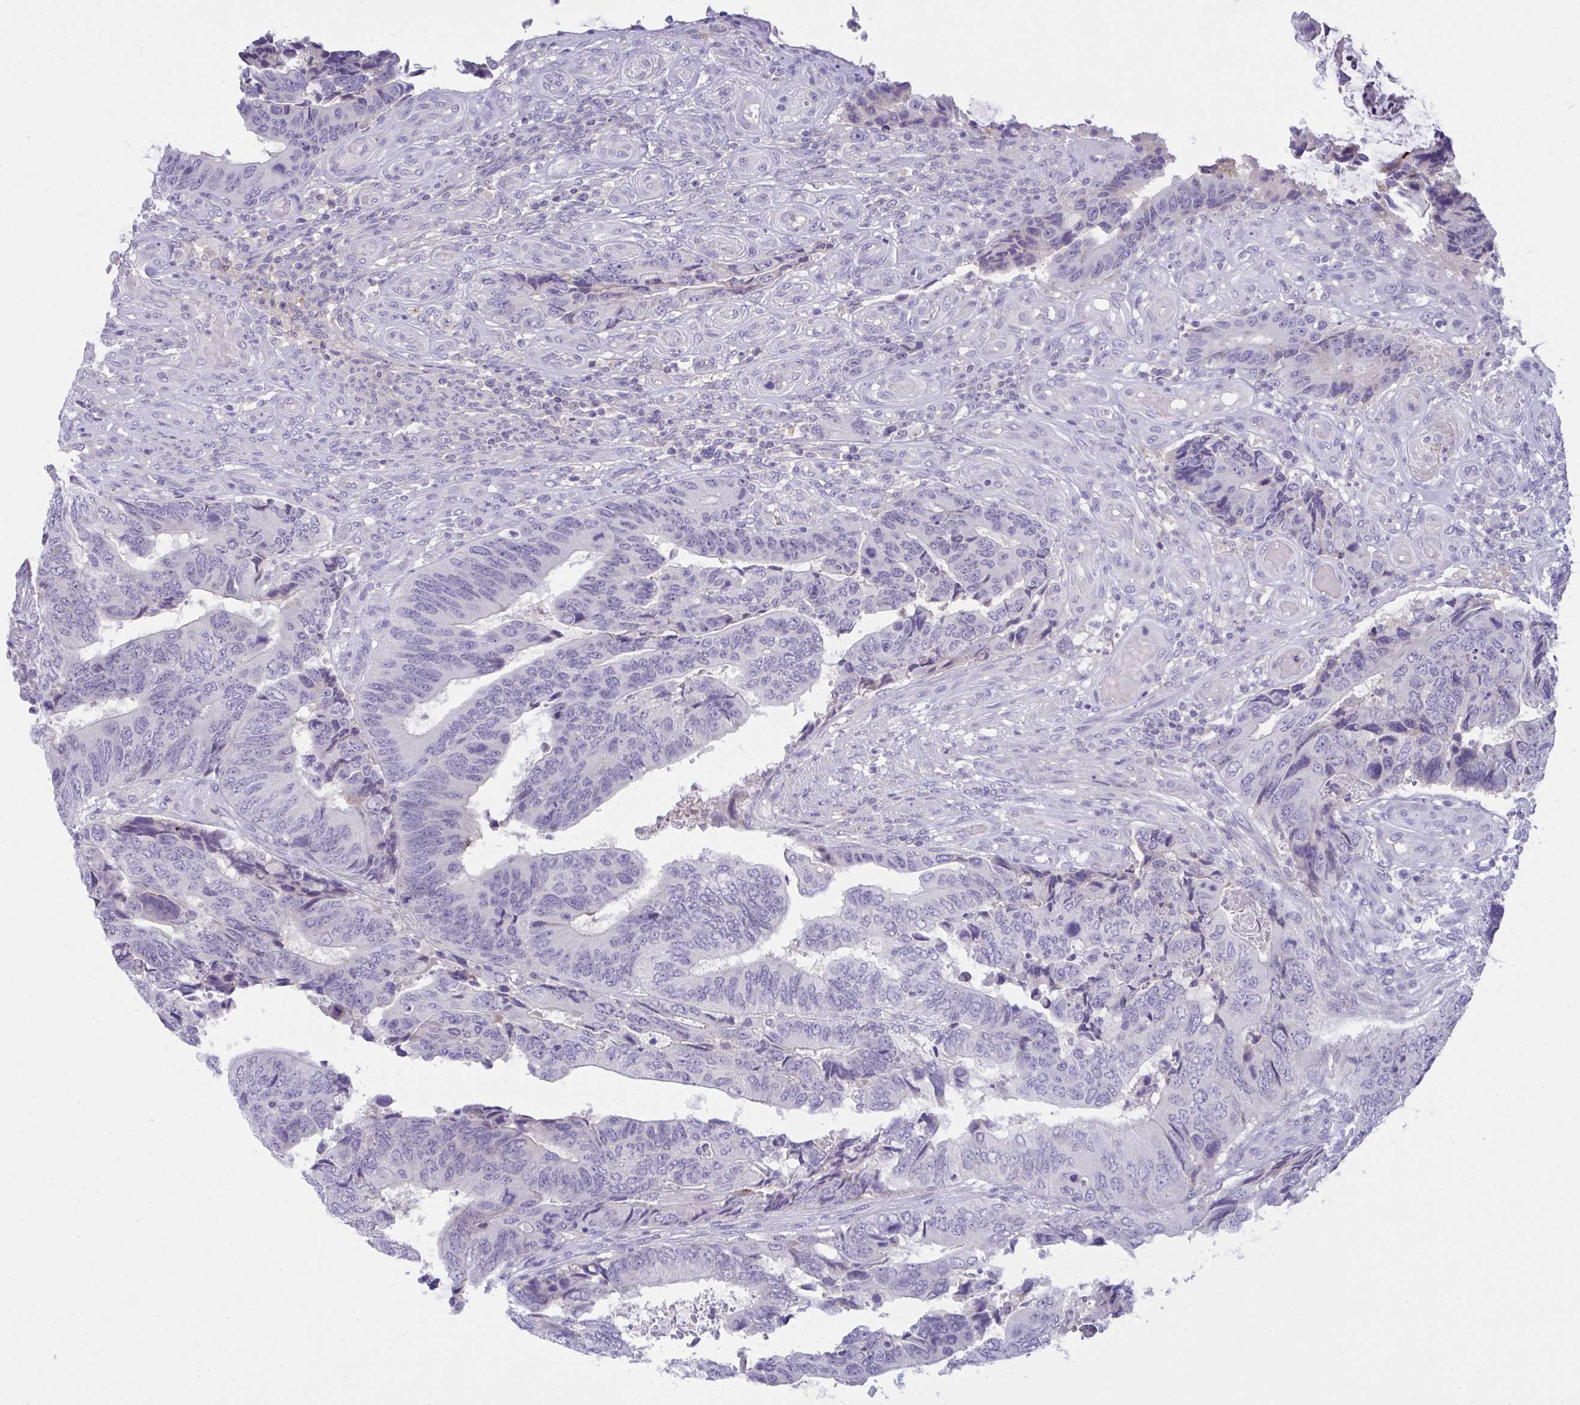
{"staining": {"intensity": "negative", "quantity": "none", "location": "none"}, "tissue": "colorectal cancer", "cell_type": "Tumor cells", "image_type": "cancer", "snomed": [{"axis": "morphology", "description": "Adenocarcinoma, NOS"}, {"axis": "topography", "description": "Colon"}], "caption": "High magnification brightfield microscopy of colorectal cancer stained with DAB (brown) and counterstained with hematoxylin (blue): tumor cells show no significant expression. (DAB immunohistochemistry (IHC), high magnification).", "gene": "RGPD5", "patient": {"sex": "male", "age": 87}}